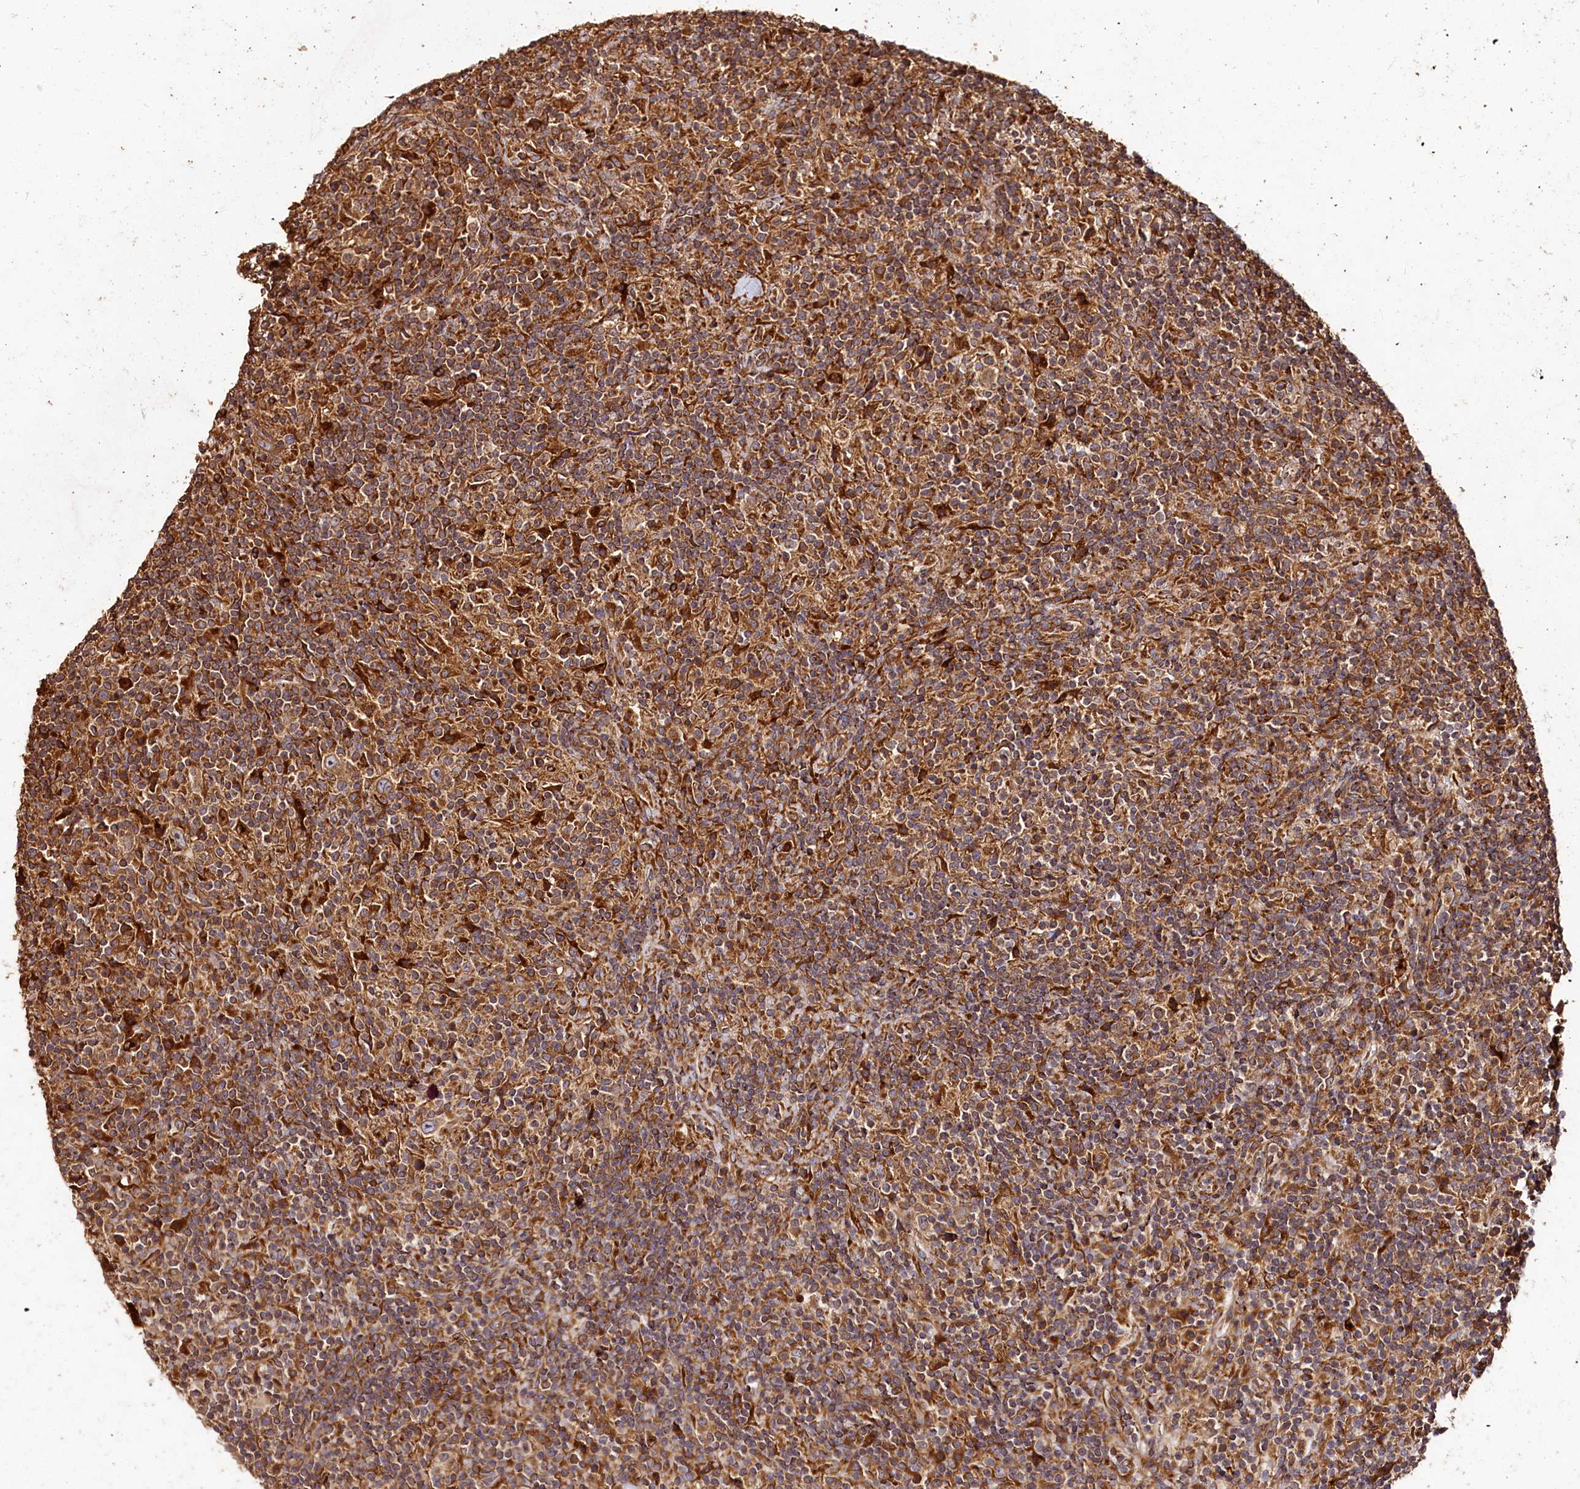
{"staining": {"intensity": "moderate", "quantity": ">75%", "location": "cytoplasmic/membranous"}, "tissue": "lymphoma", "cell_type": "Tumor cells", "image_type": "cancer", "snomed": [{"axis": "morphology", "description": "Hodgkin's disease, NOS"}, {"axis": "topography", "description": "Lymph node"}], "caption": "An immunohistochemistry image of neoplastic tissue is shown. Protein staining in brown labels moderate cytoplasmic/membranous positivity in lymphoma within tumor cells. Ihc stains the protein of interest in brown and the nuclei are stained blue.", "gene": "WDR73", "patient": {"sex": "male", "age": 70}}